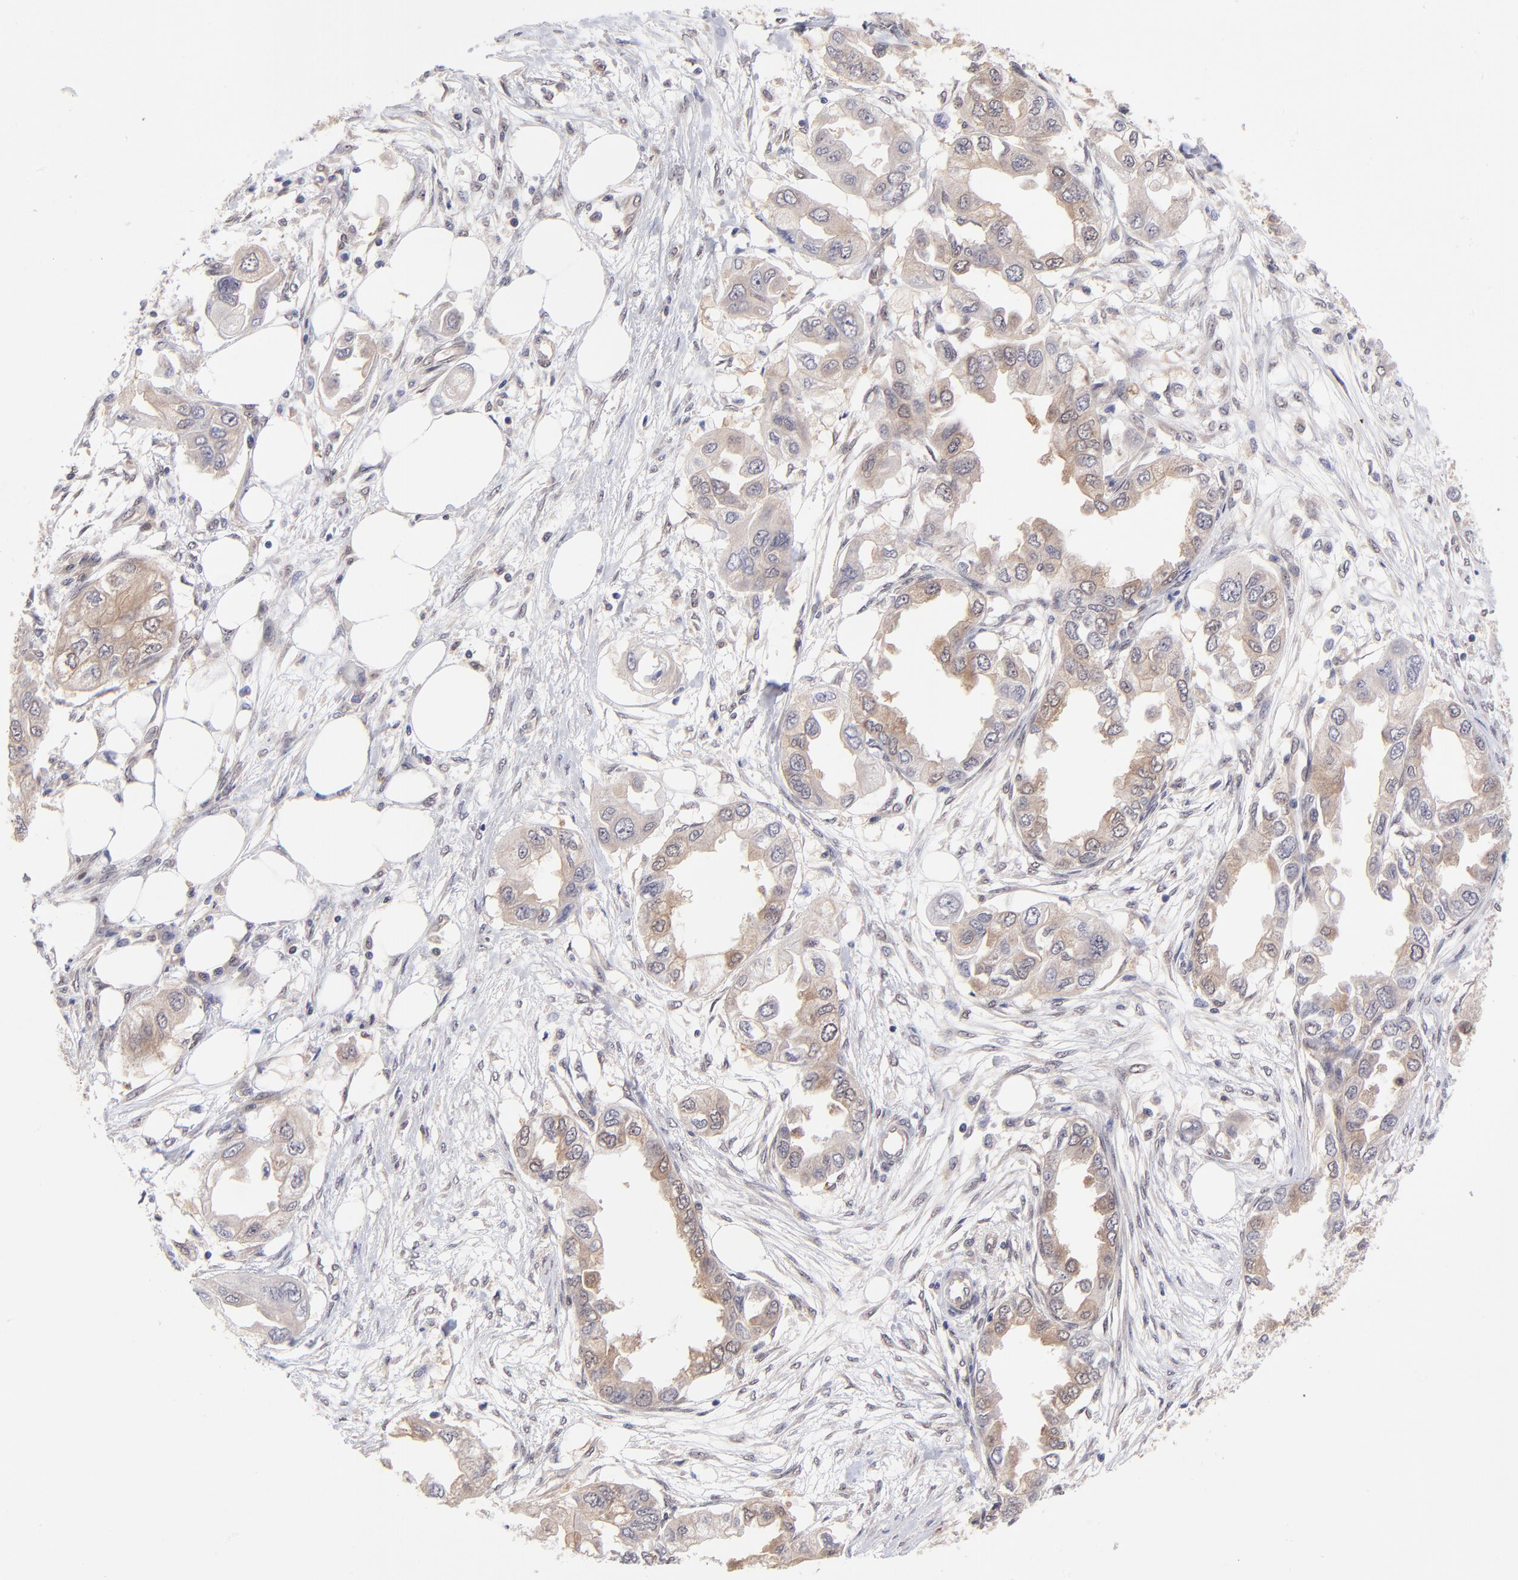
{"staining": {"intensity": "moderate", "quantity": ">75%", "location": "cytoplasmic/membranous"}, "tissue": "endometrial cancer", "cell_type": "Tumor cells", "image_type": "cancer", "snomed": [{"axis": "morphology", "description": "Adenocarcinoma, NOS"}, {"axis": "topography", "description": "Endometrium"}], "caption": "Protein staining by IHC displays moderate cytoplasmic/membranous staining in approximately >75% of tumor cells in endometrial adenocarcinoma.", "gene": "UBE2E3", "patient": {"sex": "female", "age": 67}}